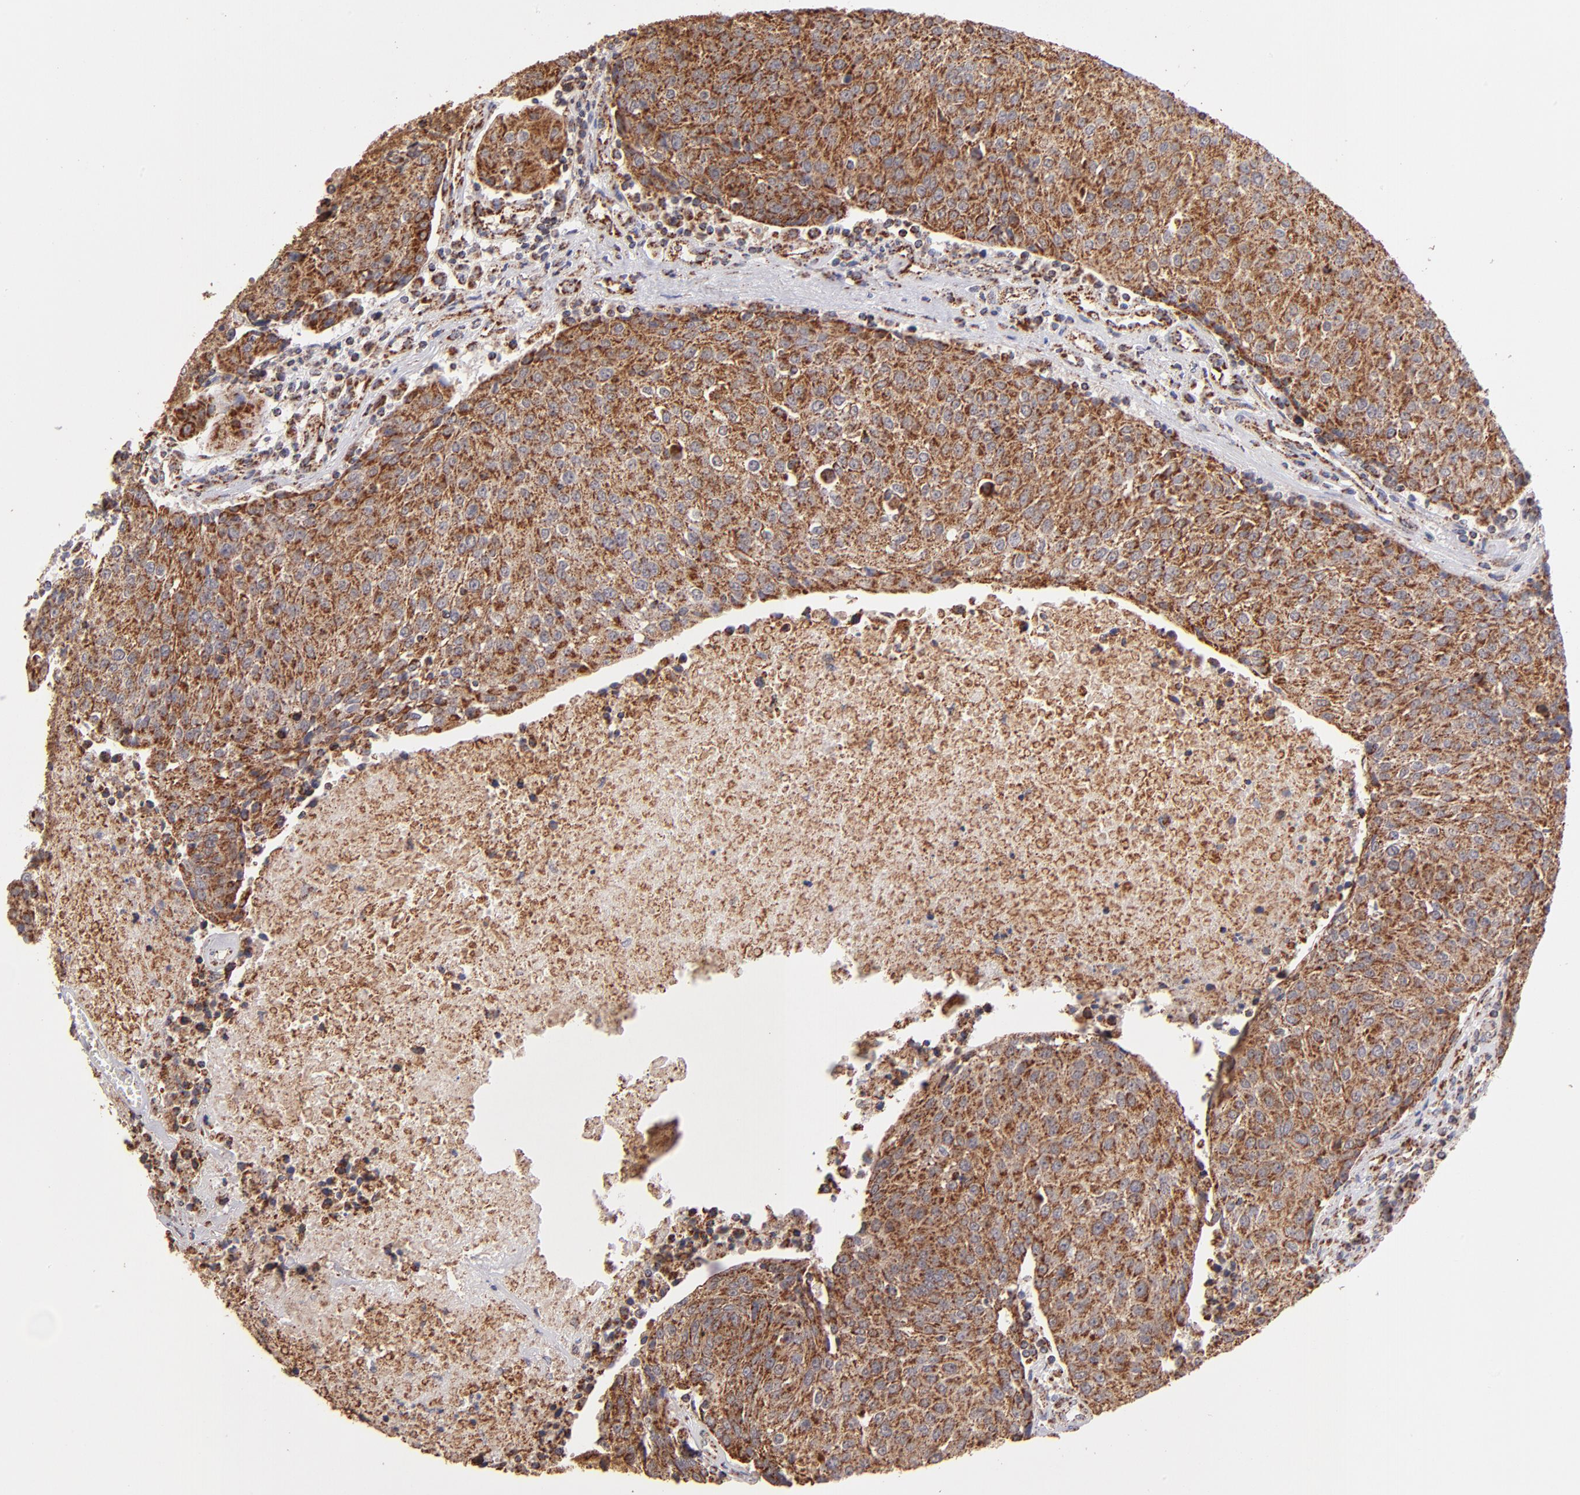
{"staining": {"intensity": "moderate", "quantity": ">75%", "location": "cytoplasmic/membranous"}, "tissue": "urothelial cancer", "cell_type": "Tumor cells", "image_type": "cancer", "snomed": [{"axis": "morphology", "description": "Urothelial carcinoma, High grade"}, {"axis": "topography", "description": "Urinary bladder"}], "caption": "A medium amount of moderate cytoplasmic/membranous expression is appreciated in approximately >75% of tumor cells in urothelial cancer tissue. (DAB (3,3'-diaminobenzidine) IHC, brown staining for protein, blue staining for nuclei).", "gene": "DLST", "patient": {"sex": "female", "age": 85}}